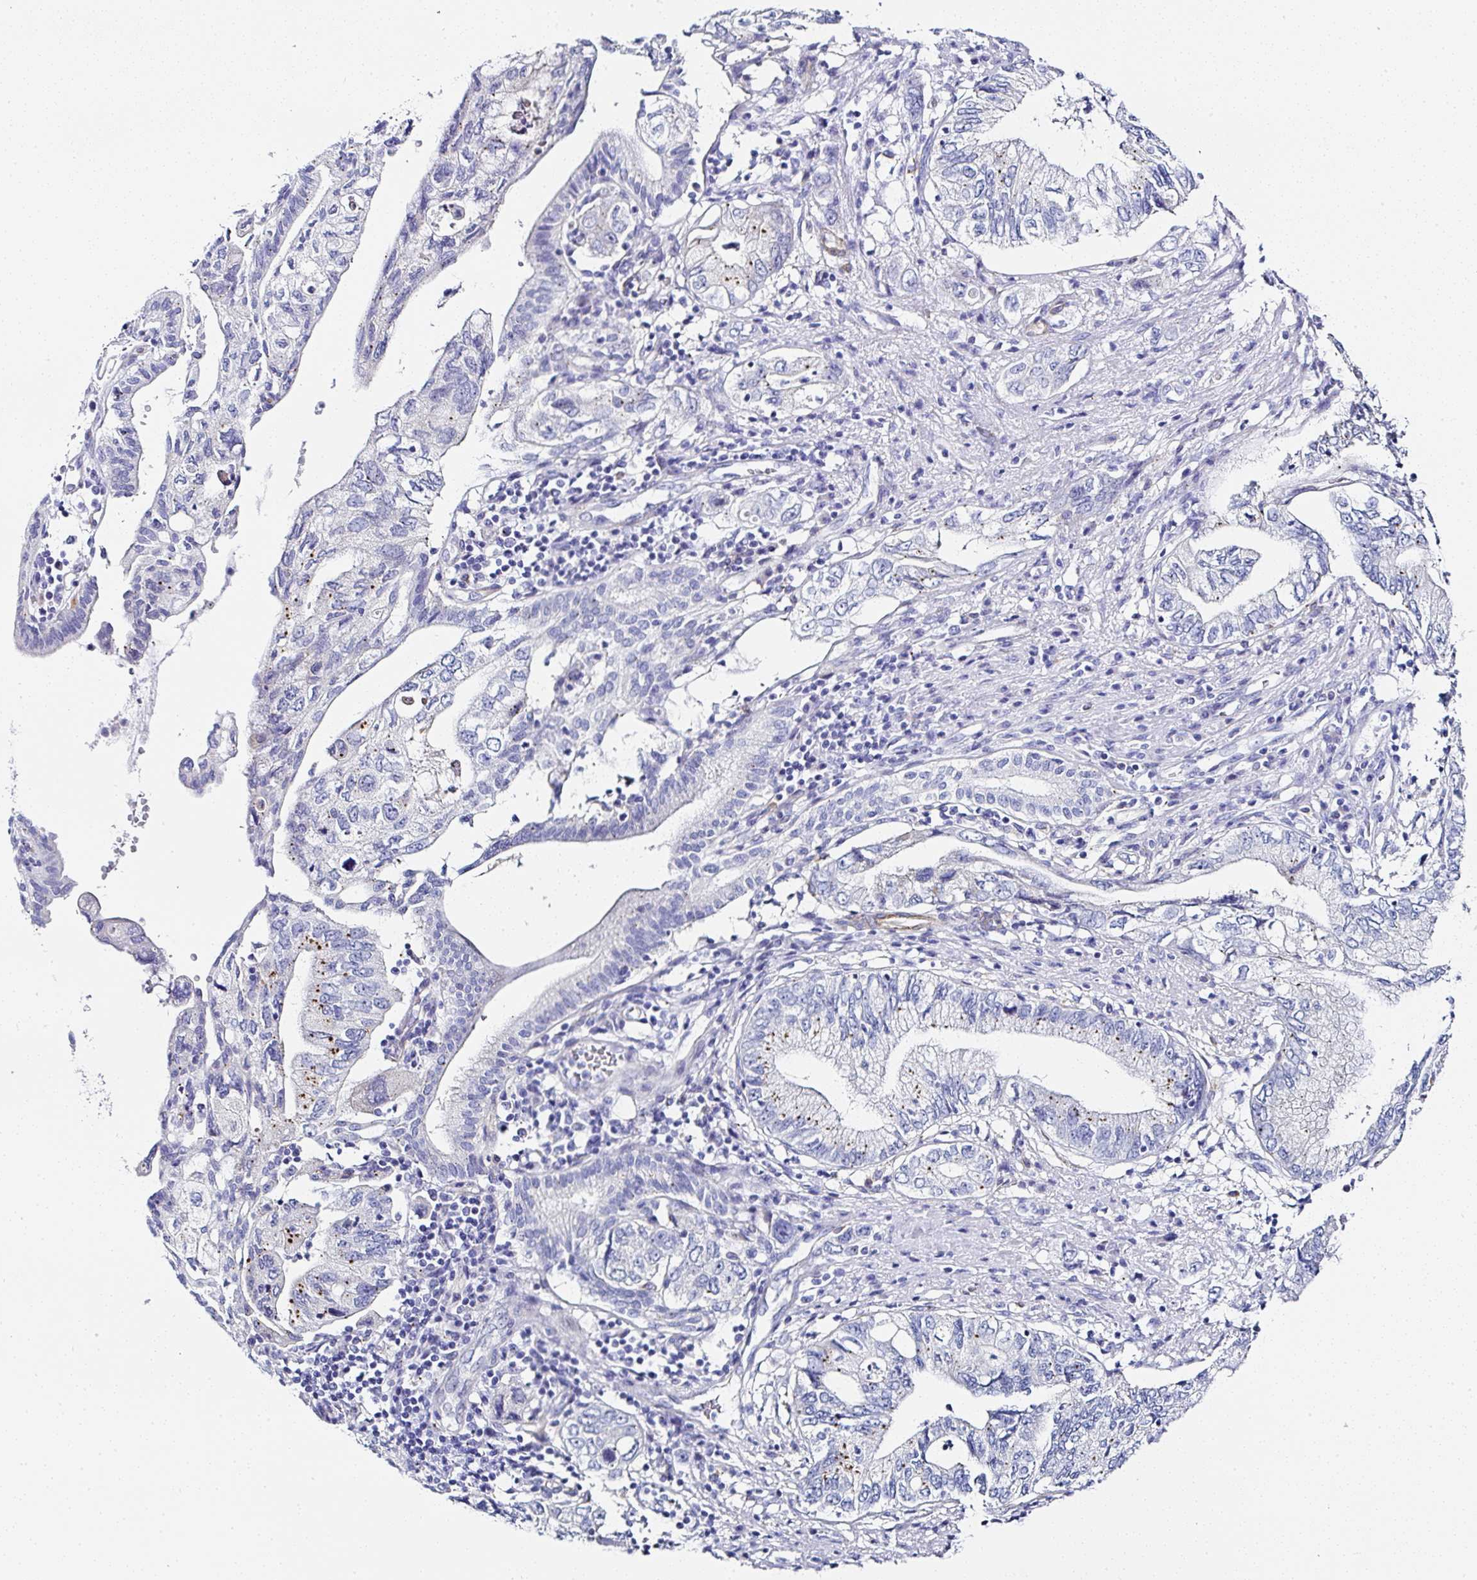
{"staining": {"intensity": "negative", "quantity": "none", "location": "none"}, "tissue": "pancreatic cancer", "cell_type": "Tumor cells", "image_type": "cancer", "snomed": [{"axis": "morphology", "description": "Adenocarcinoma, NOS"}, {"axis": "topography", "description": "Pancreas"}], "caption": "IHC image of neoplastic tissue: human adenocarcinoma (pancreatic) stained with DAB (3,3'-diaminobenzidine) shows no significant protein expression in tumor cells.", "gene": "PPFIA4", "patient": {"sex": "female", "age": 73}}